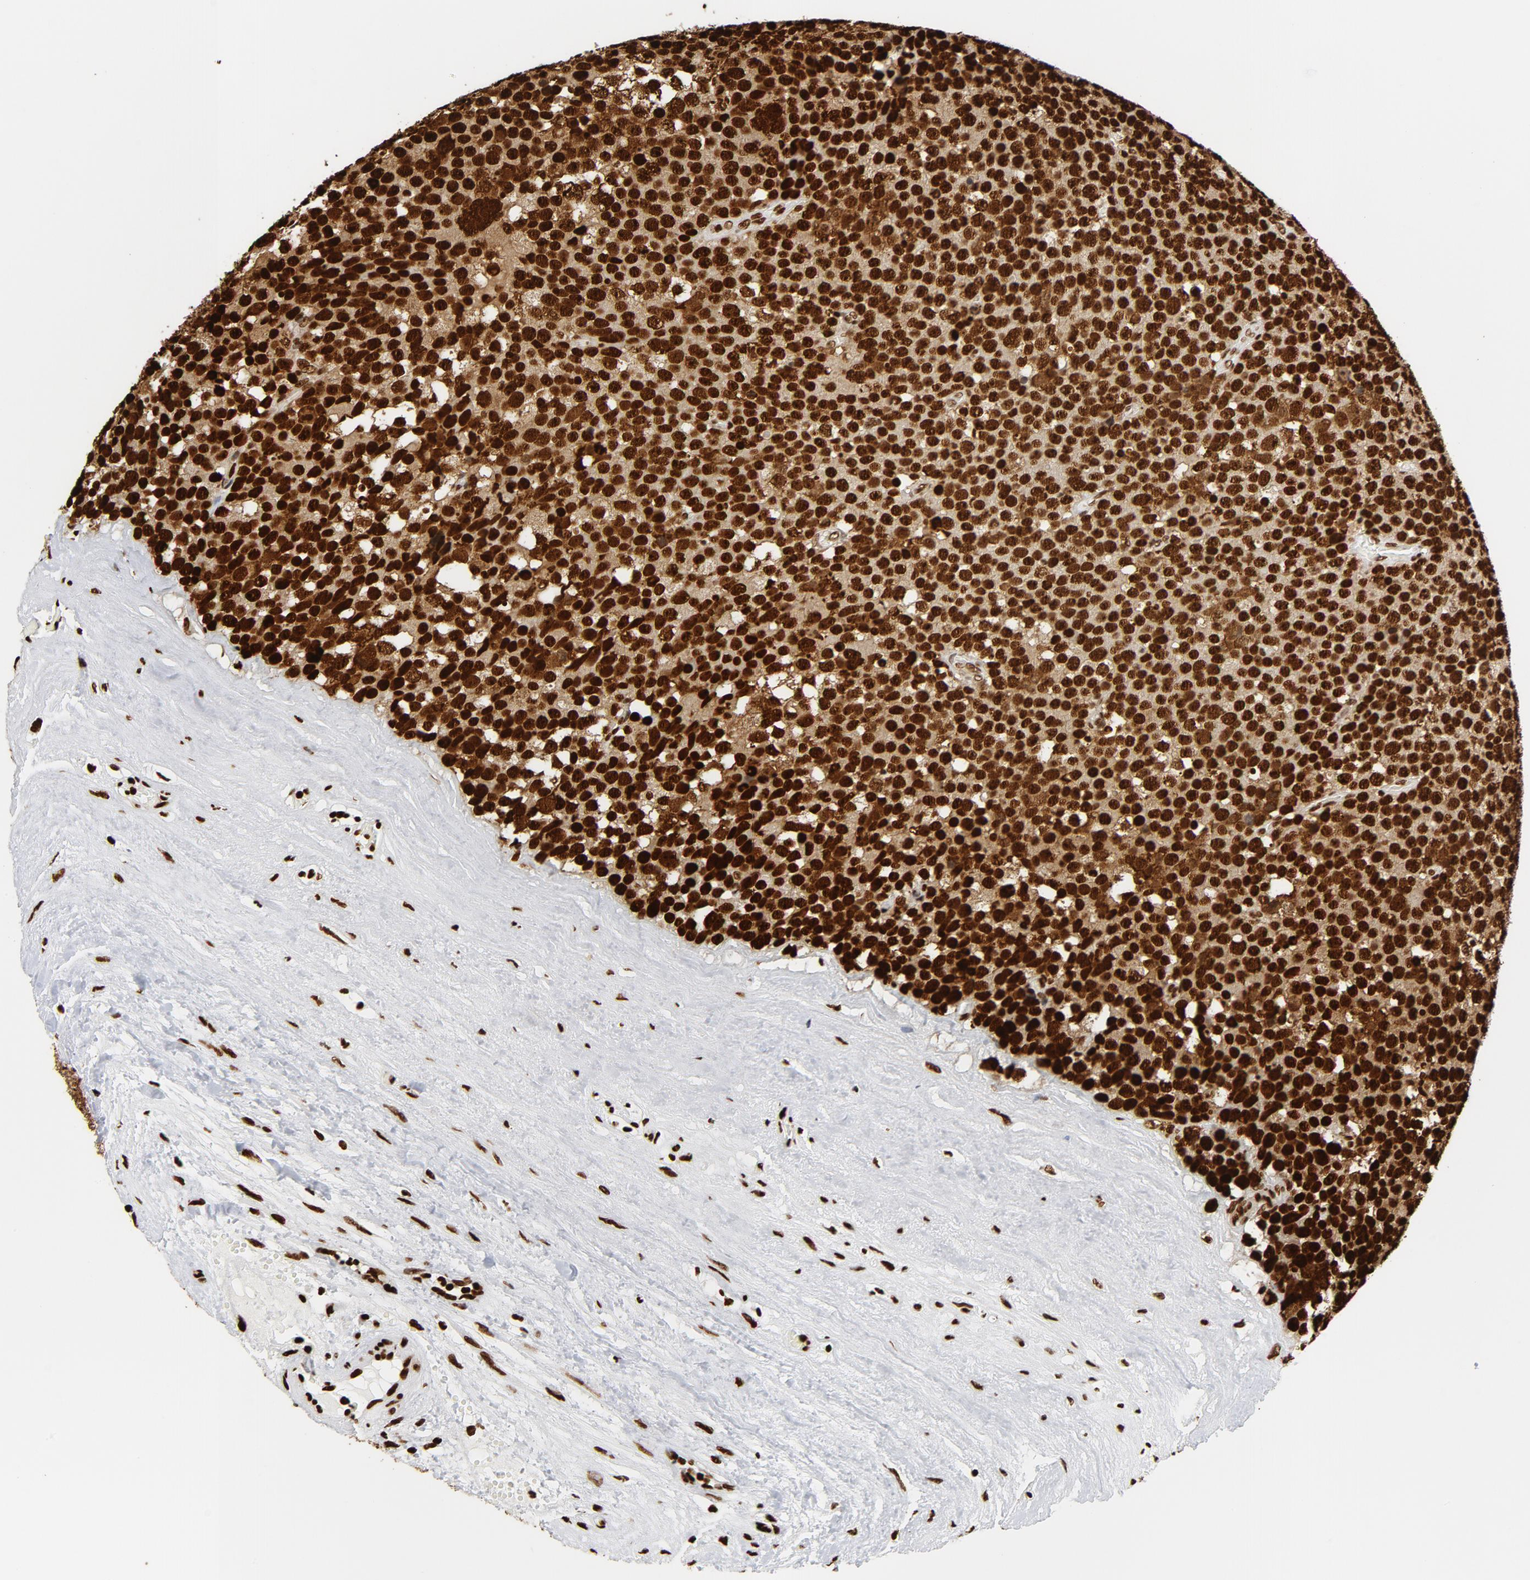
{"staining": {"intensity": "strong", "quantity": ">75%", "location": "cytoplasmic/membranous,nuclear"}, "tissue": "testis cancer", "cell_type": "Tumor cells", "image_type": "cancer", "snomed": [{"axis": "morphology", "description": "Seminoma, NOS"}, {"axis": "topography", "description": "Testis"}], "caption": "DAB (3,3'-diaminobenzidine) immunohistochemical staining of human testis cancer (seminoma) shows strong cytoplasmic/membranous and nuclear protein expression in approximately >75% of tumor cells.", "gene": "XRCC6", "patient": {"sex": "male", "age": 71}}